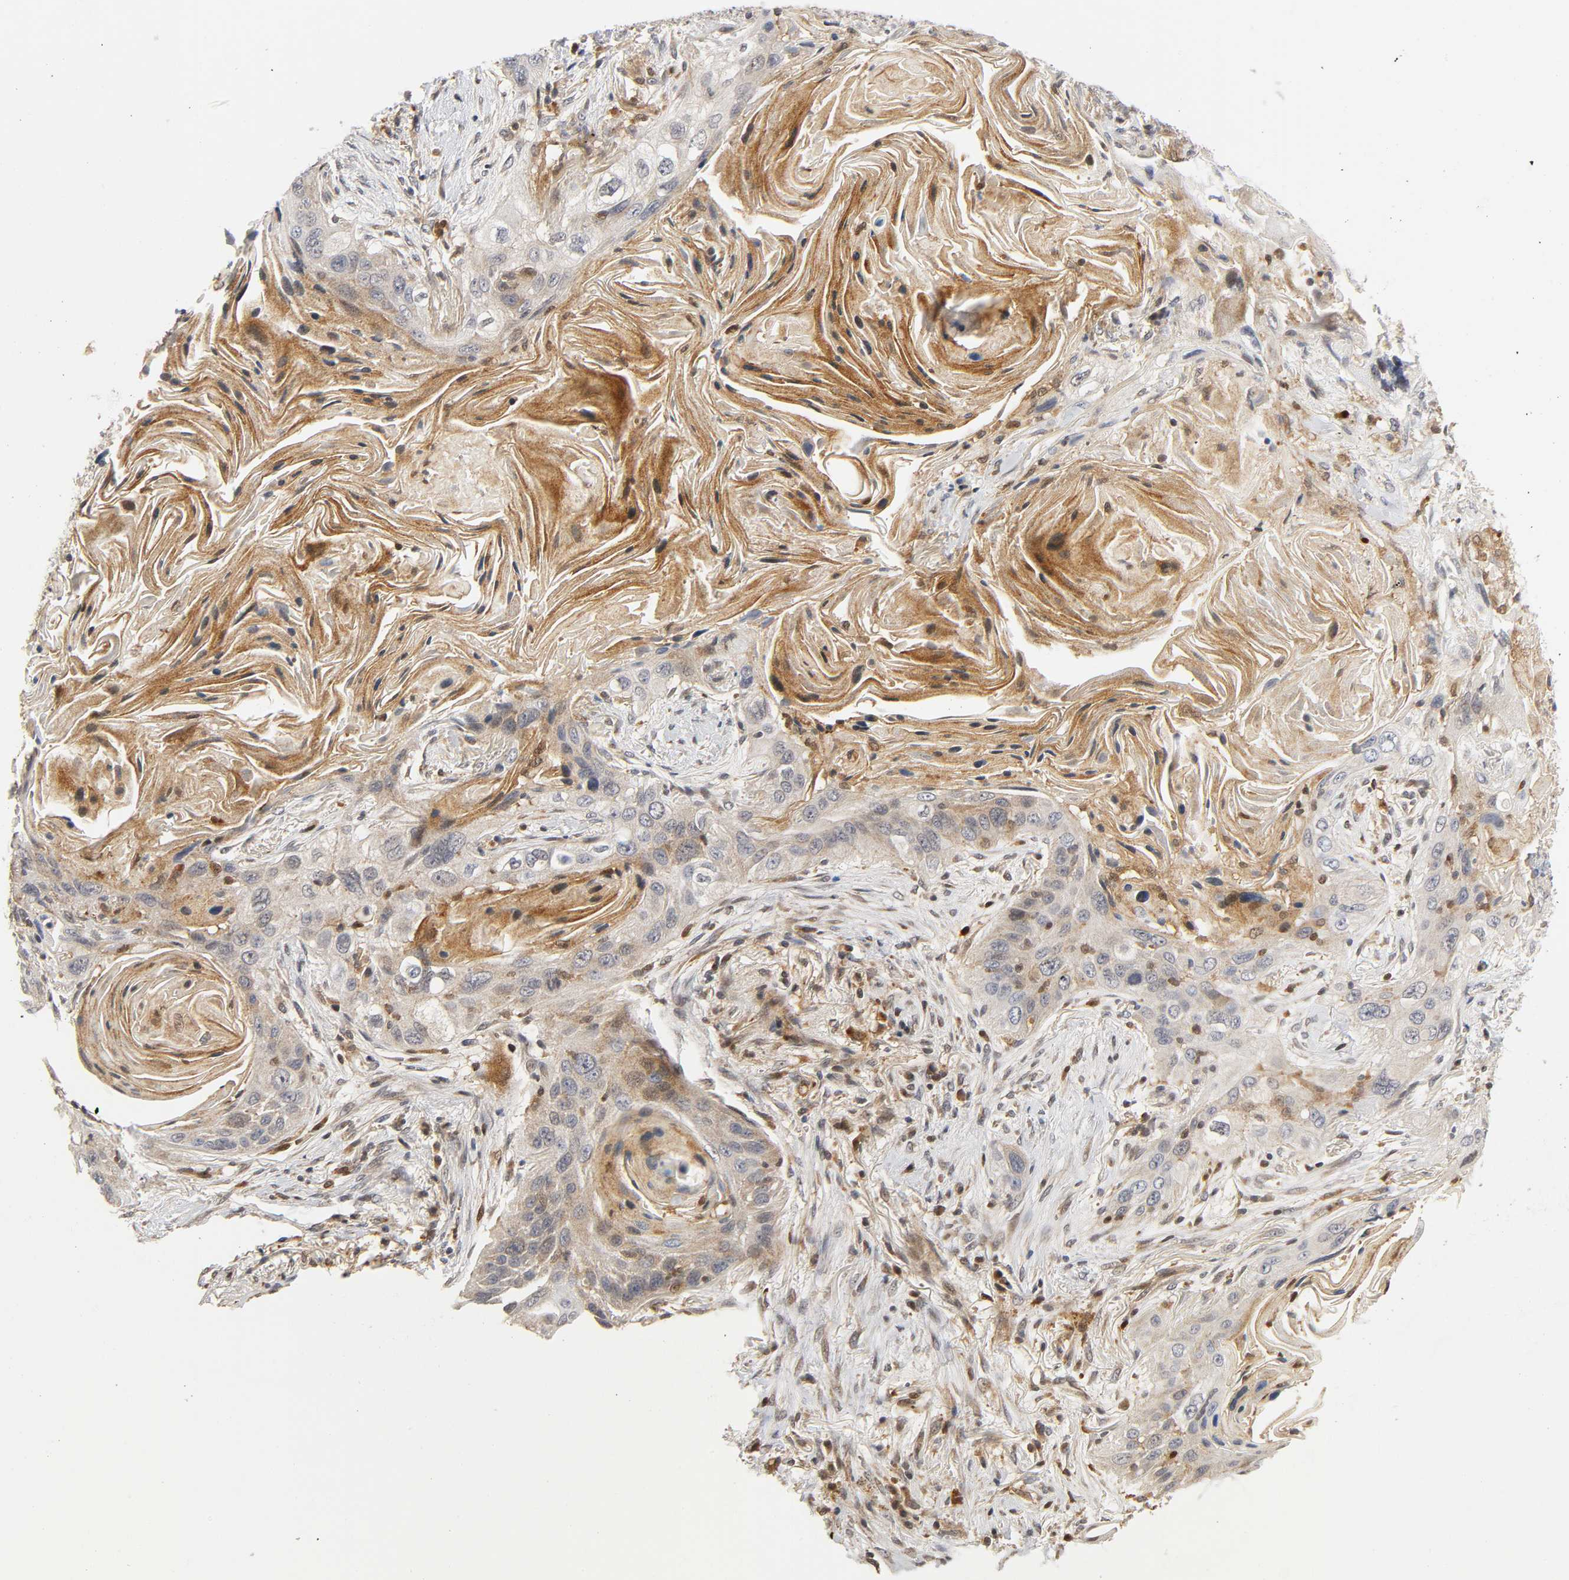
{"staining": {"intensity": "moderate", "quantity": "25%-75%", "location": "cytoplasmic/membranous"}, "tissue": "lung cancer", "cell_type": "Tumor cells", "image_type": "cancer", "snomed": [{"axis": "morphology", "description": "Squamous cell carcinoma, NOS"}, {"axis": "topography", "description": "Lung"}], "caption": "Protein staining shows moderate cytoplasmic/membranous expression in about 25%-75% of tumor cells in lung squamous cell carcinoma.", "gene": "CASP9", "patient": {"sex": "female", "age": 67}}